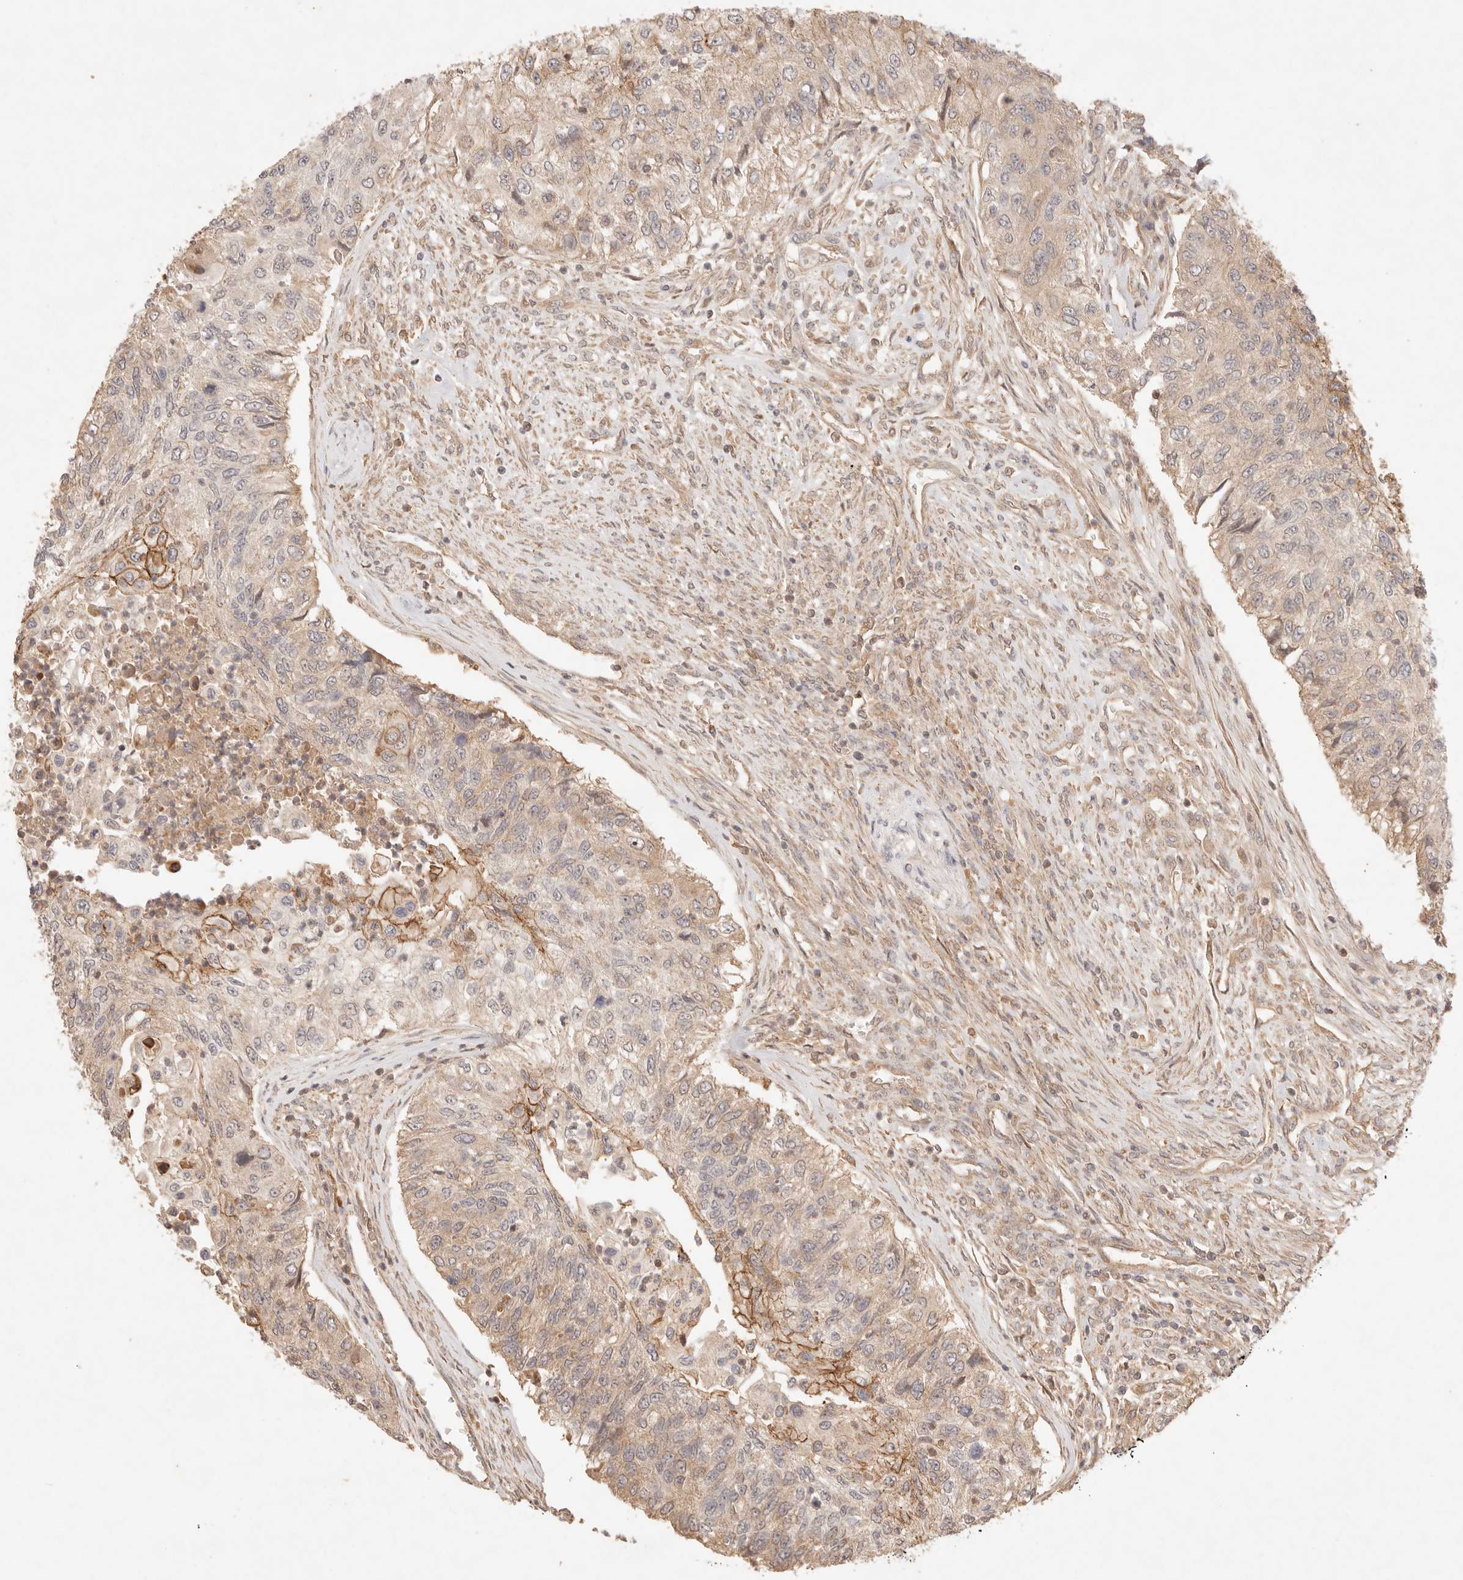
{"staining": {"intensity": "moderate", "quantity": "<25%", "location": "cytoplasmic/membranous"}, "tissue": "urothelial cancer", "cell_type": "Tumor cells", "image_type": "cancer", "snomed": [{"axis": "morphology", "description": "Urothelial carcinoma, High grade"}, {"axis": "topography", "description": "Urinary bladder"}], "caption": "There is low levels of moderate cytoplasmic/membranous staining in tumor cells of urothelial cancer, as demonstrated by immunohistochemical staining (brown color).", "gene": "PHLDA3", "patient": {"sex": "female", "age": 60}}